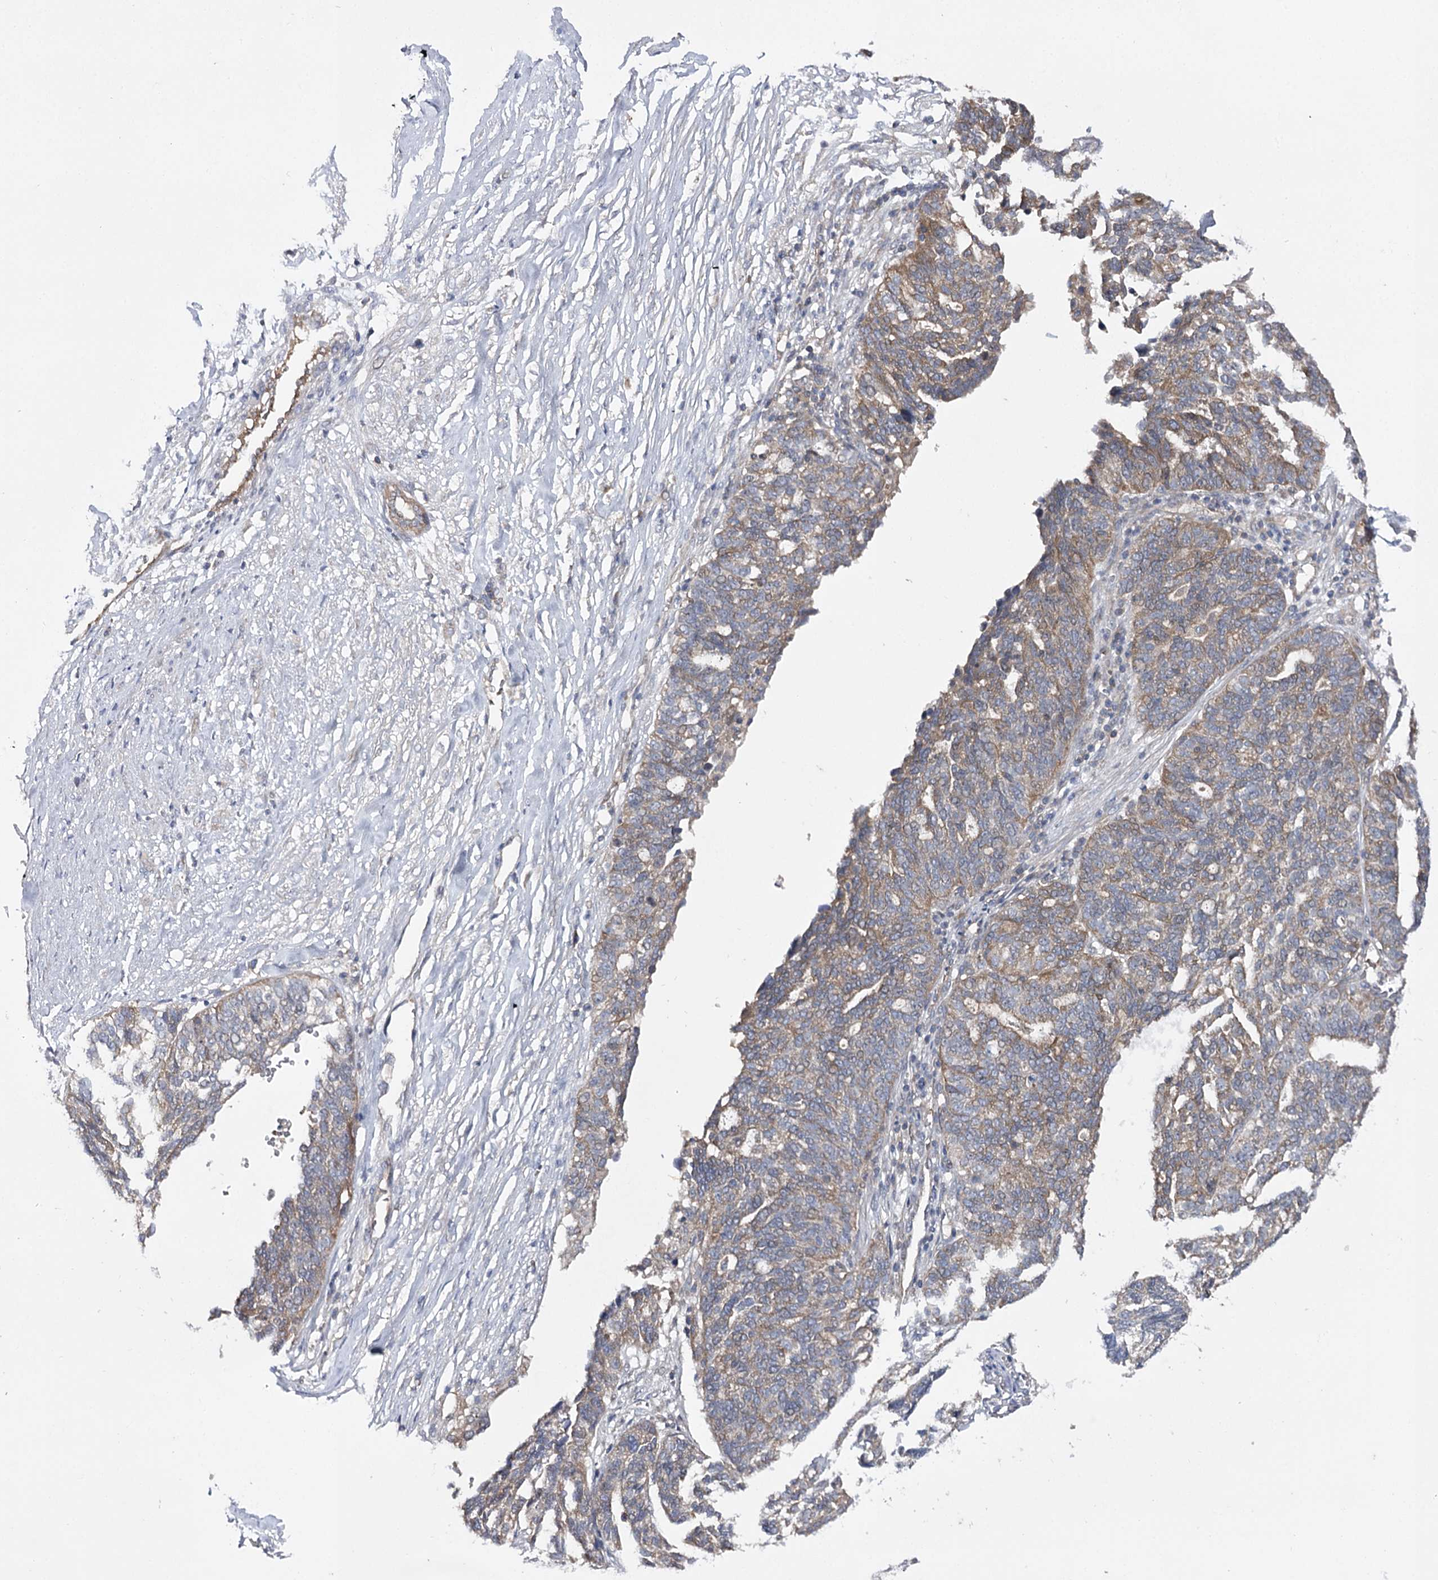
{"staining": {"intensity": "moderate", "quantity": ">75%", "location": "cytoplasmic/membranous"}, "tissue": "ovarian cancer", "cell_type": "Tumor cells", "image_type": "cancer", "snomed": [{"axis": "morphology", "description": "Cystadenocarcinoma, serous, NOS"}, {"axis": "topography", "description": "Ovary"}], "caption": "Ovarian serous cystadenocarcinoma was stained to show a protein in brown. There is medium levels of moderate cytoplasmic/membranous staining in approximately >75% of tumor cells.", "gene": "BCR", "patient": {"sex": "female", "age": 59}}